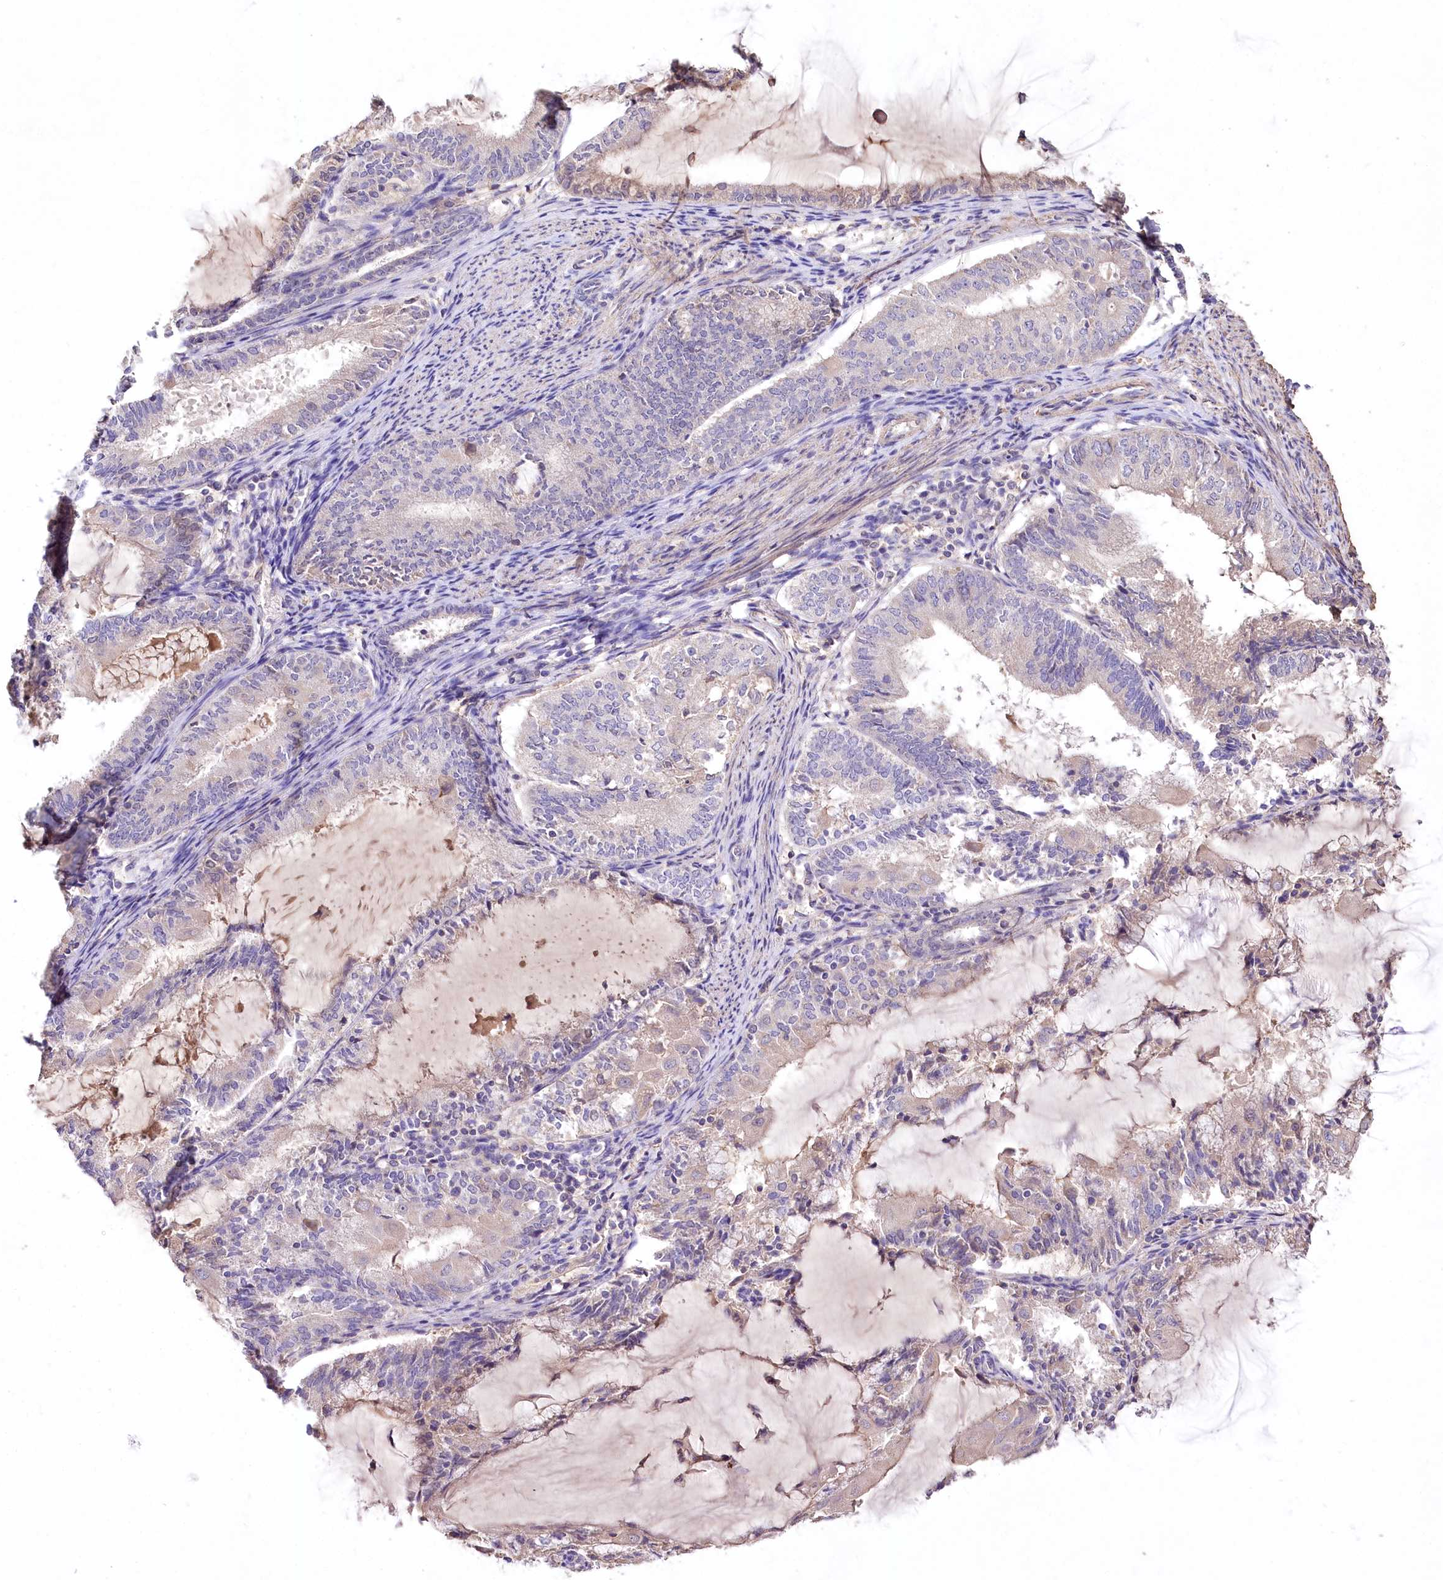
{"staining": {"intensity": "negative", "quantity": "none", "location": "none"}, "tissue": "endometrial cancer", "cell_type": "Tumor cells", "image_type": "cancer", "snomed": [{"axis": "morphology", "description": "Adenocarcinoma, NOS"}, {"axis": "topography", "description": "Endometrium"}], "caption": "An image of human endometrial adenocarcinoma is negative for staining in tumor cells.", "gene": "PCYOX1L", "patient": {"sex": "female", "age": 81}}